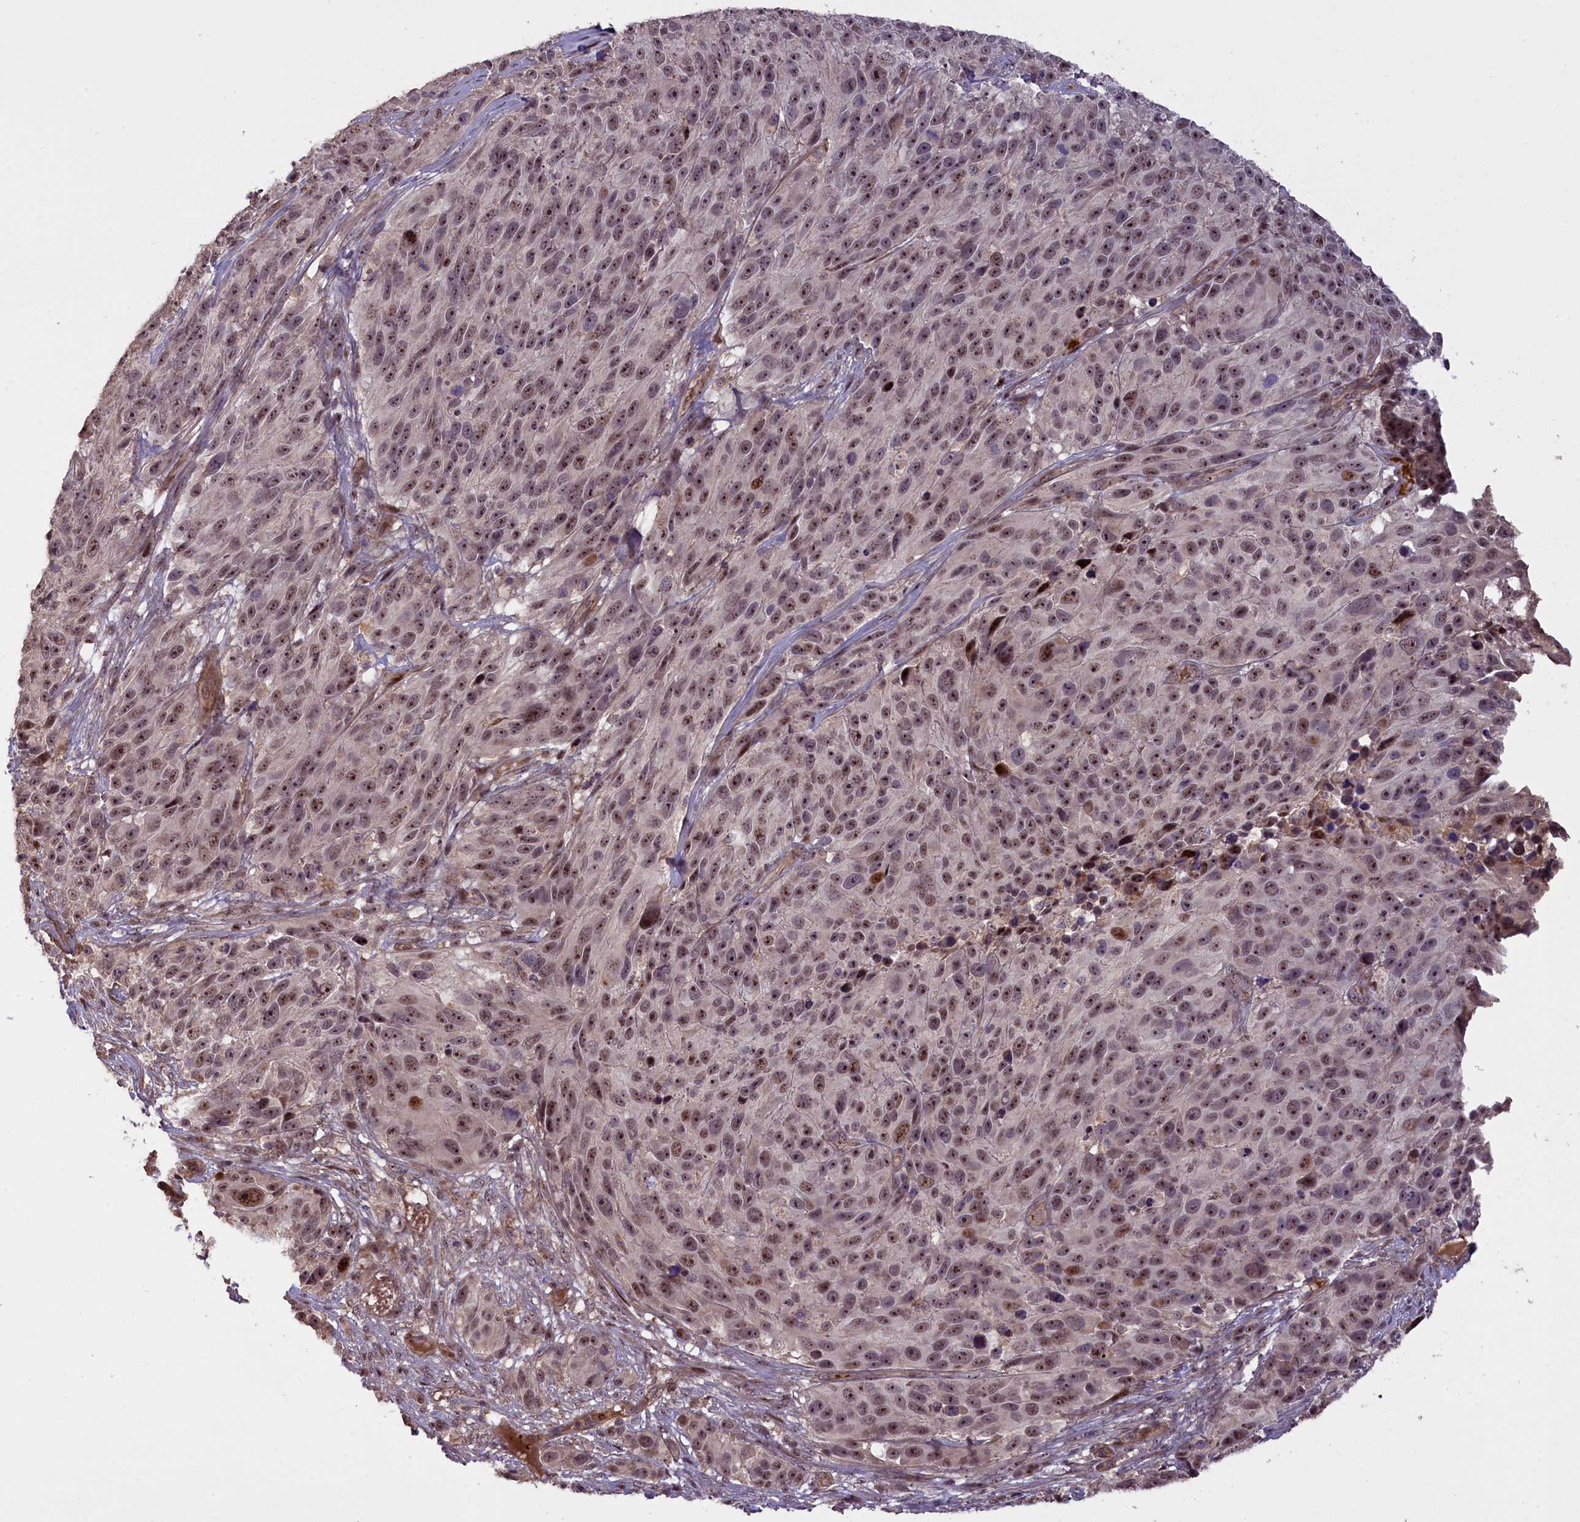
{"staining": {"intensity": "moderate", "quantity": ">75%", "location": "nuclear"}, "tissue": "melanoma", "cell_type": "Tumor cells", "image_type": "cancer", "snomed": [{"axis": "morphology", "description": "Malignant melanoma, NOS"}, {"axis": "topography", "description": "Skin"}], "caption": "Protein expression analysis of human melanoma reveals moderate nuclear staining in about >75% of tumor cells. The protein of interest is shown in brown color, while the nuclei are stained blue.", "gene": "FUZ", "patient": {"sex": "male", "age": 84}}